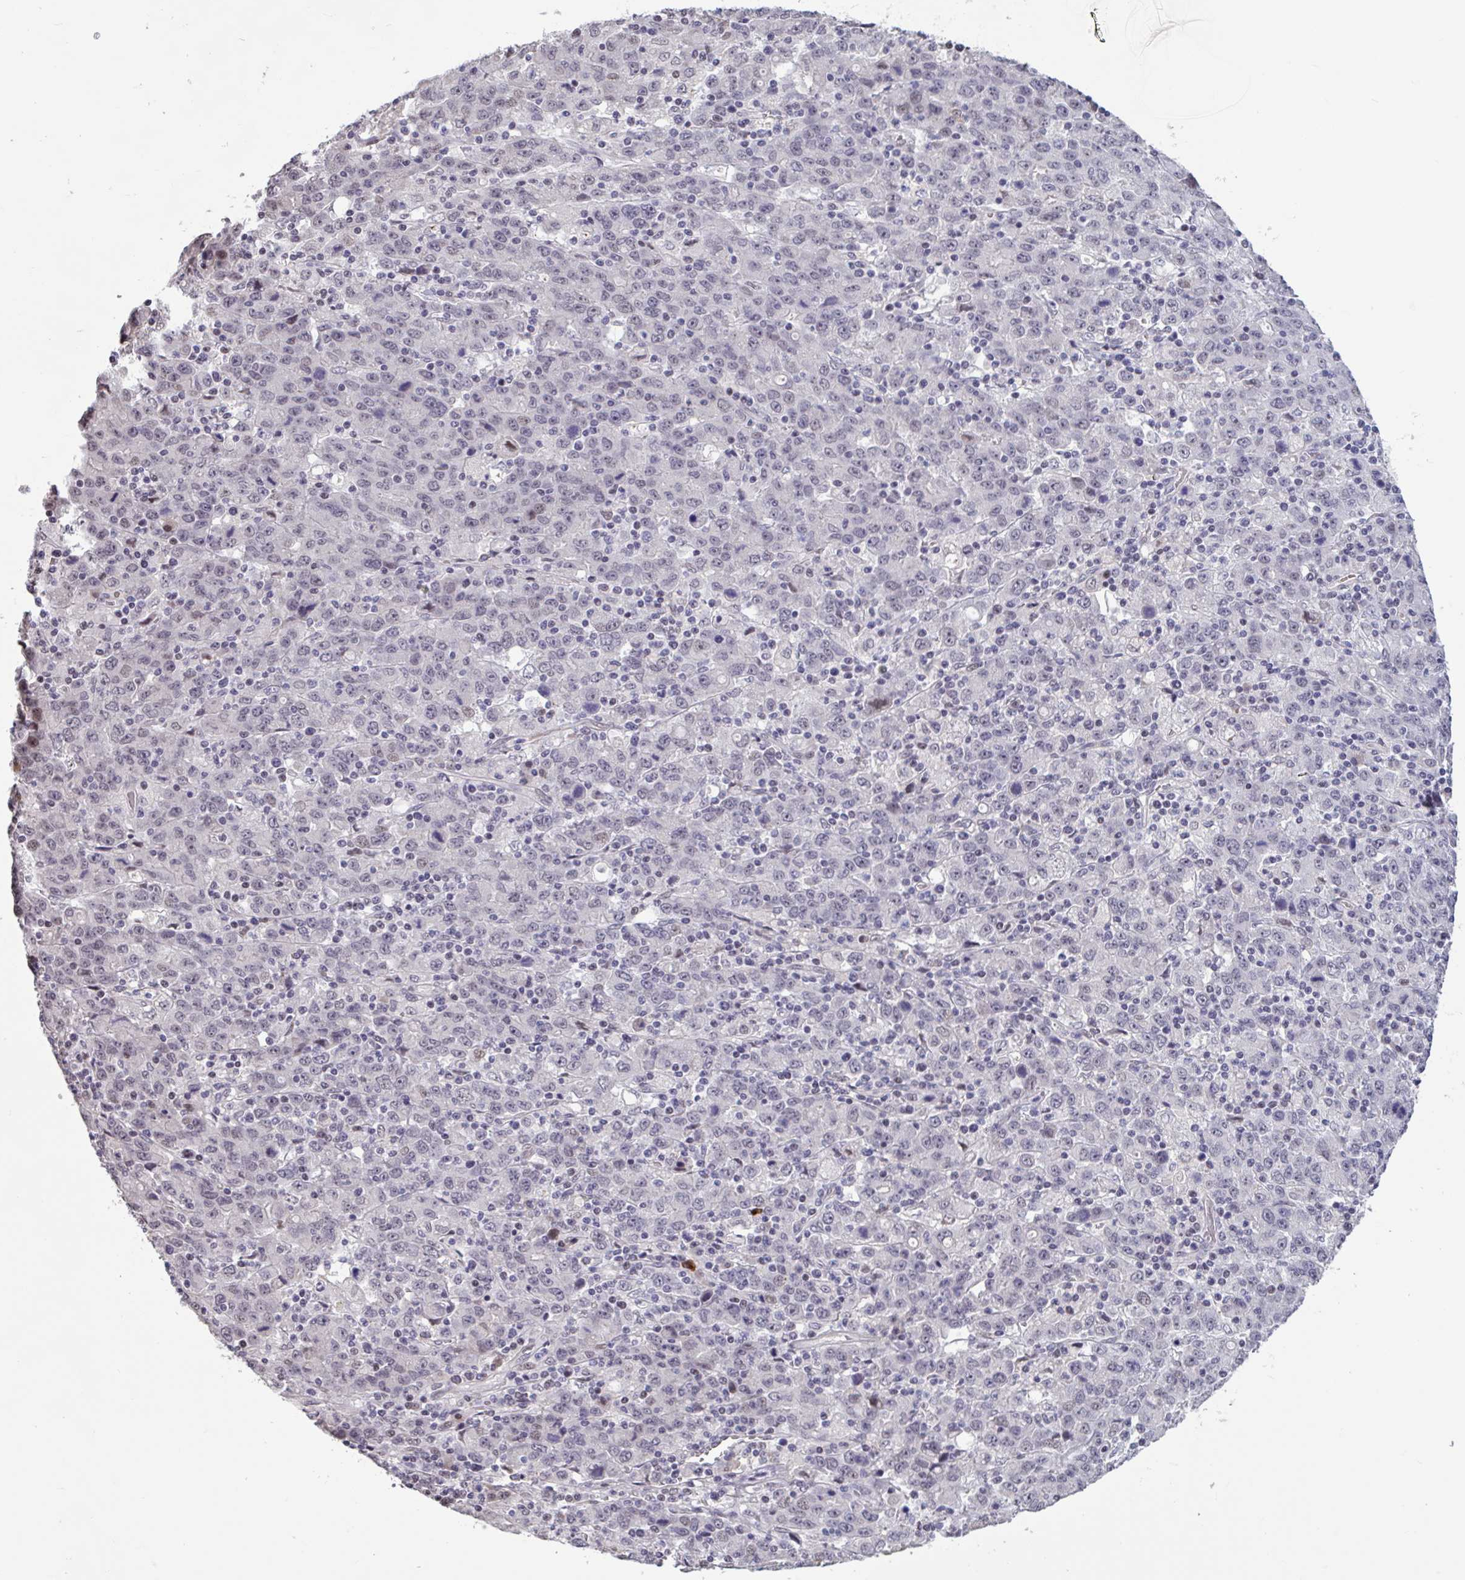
{"staining": {"intensity": "negative", "quantity": "none", "location": "none"}, "tissue": "stomach cancer", "cell_type": "Tumor cells", "image_type": "cancer", "snomed": [{"axis": "morphology", "description": "Adenocarcinoma, NOS"}, {"axis": "topography", "description": "Stomach, upper"}], "caption": "A micrograph of human stomach cancer is negative for staining in tumor cells.", "gene": "ZNF414", "patient": {"sex": "male", "age": 69}}